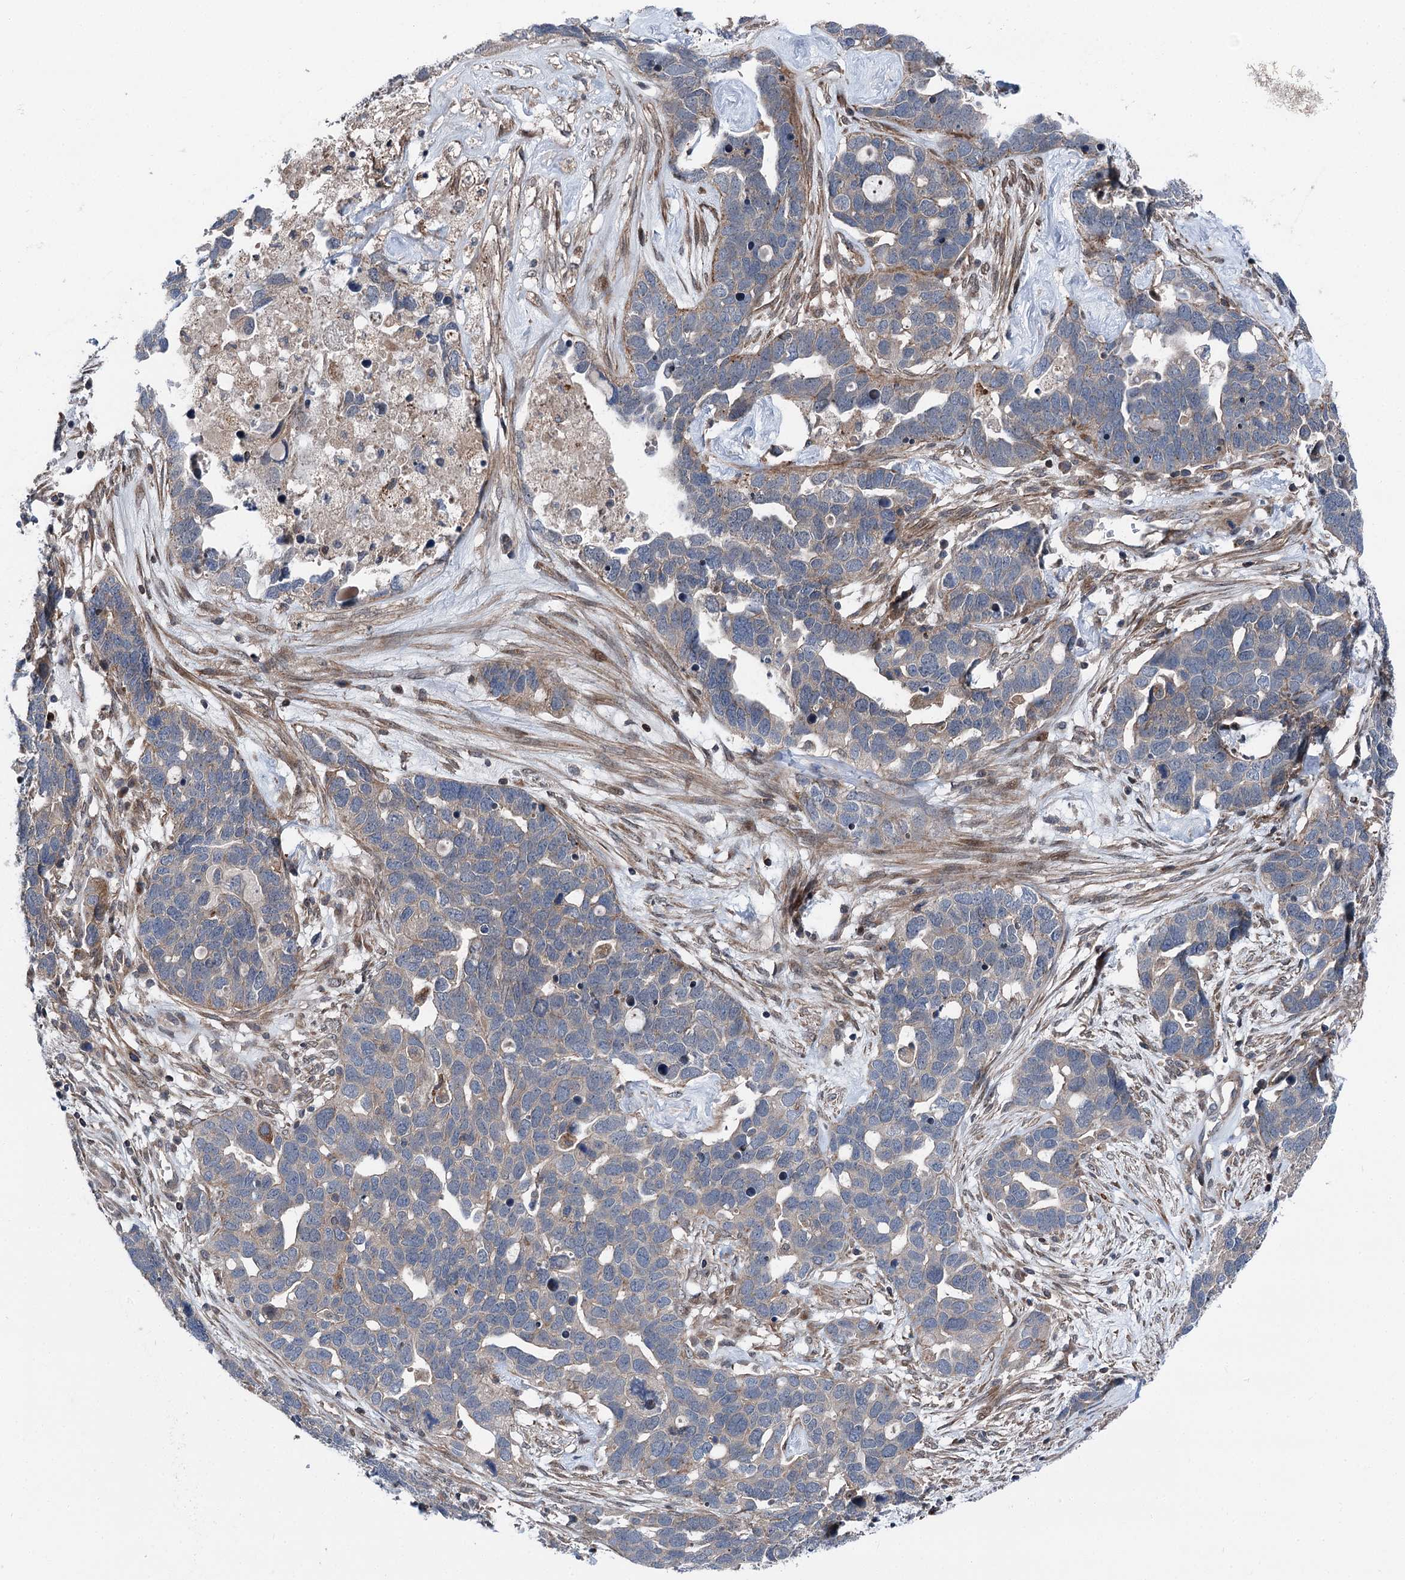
{"staining": {"intensity": "negative", "quantity": "none", "location": "none"}, "tissue": "ovarian cancer", "cell_type": "Tumor cells", "image_type": "cancer", "snomed": [{"axis": "morphology", "description": "Cystadenocarcinoma, serous, NOS"}, {"axis": "topography", "description": "Ovary"}], "caption": "DAB (3,3'-diaminobenzidine) immunohistochemical staining of human ovarian cancer exhibits no significant expression in tumor cells.", "gene": "POLR1D", "patient": {"sex": "female", "age": 54}}